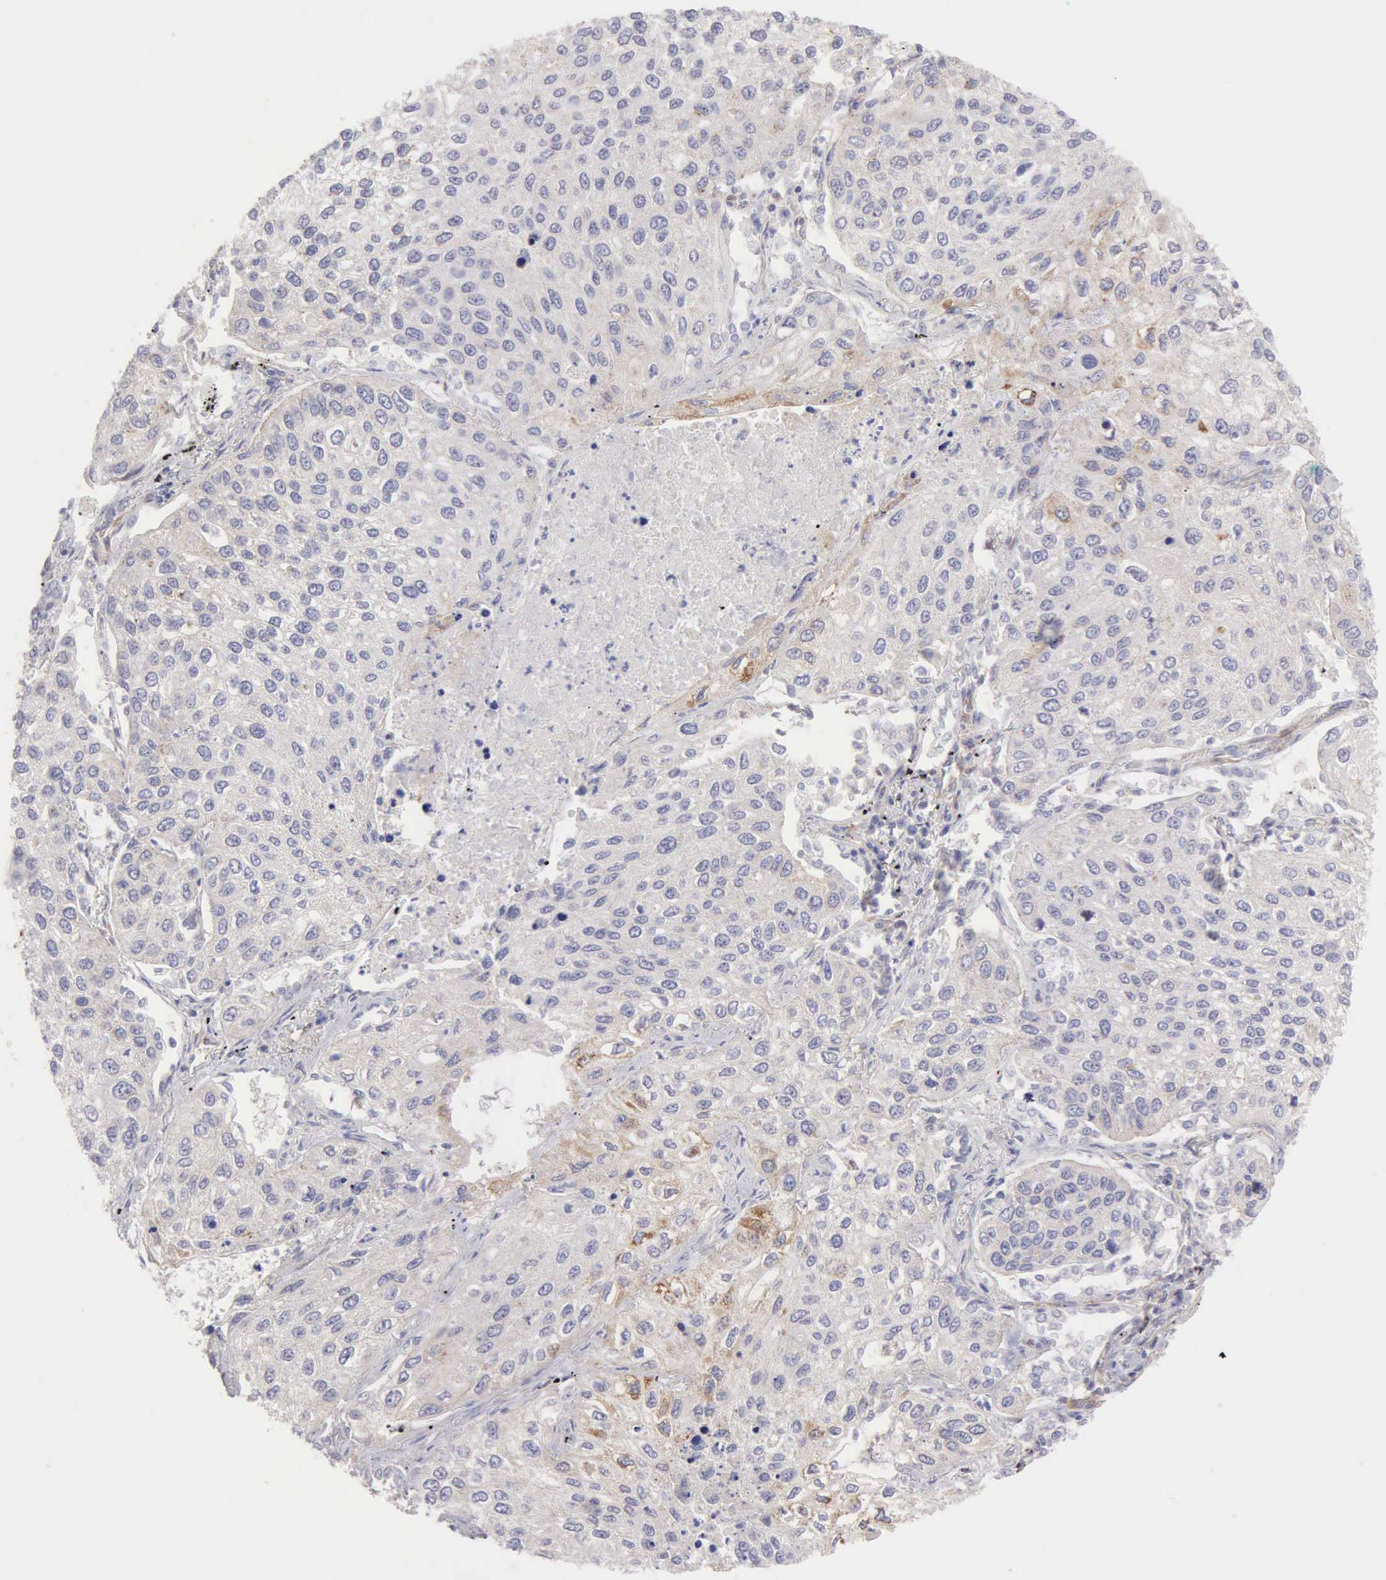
{"staining": {"intensity": "weak", "quantity": "<25%", "location": "cytoplasmic/membranous"}, "tissue": "lung cancer", "cell_type": "Tumor cells", "image_type": "cancer", "snomed": [{"axis": "morphology", "description": "Squamous cell carcinoma, NOS"}, {"axis": "topography", "description": "Lung"}], "caption": "Protein analysis of squamous cell carcinoma (lung) exhibits no significant expression in tumor cells.", "gene": "APP", "patient": {"sex": "male", "age": 75}}